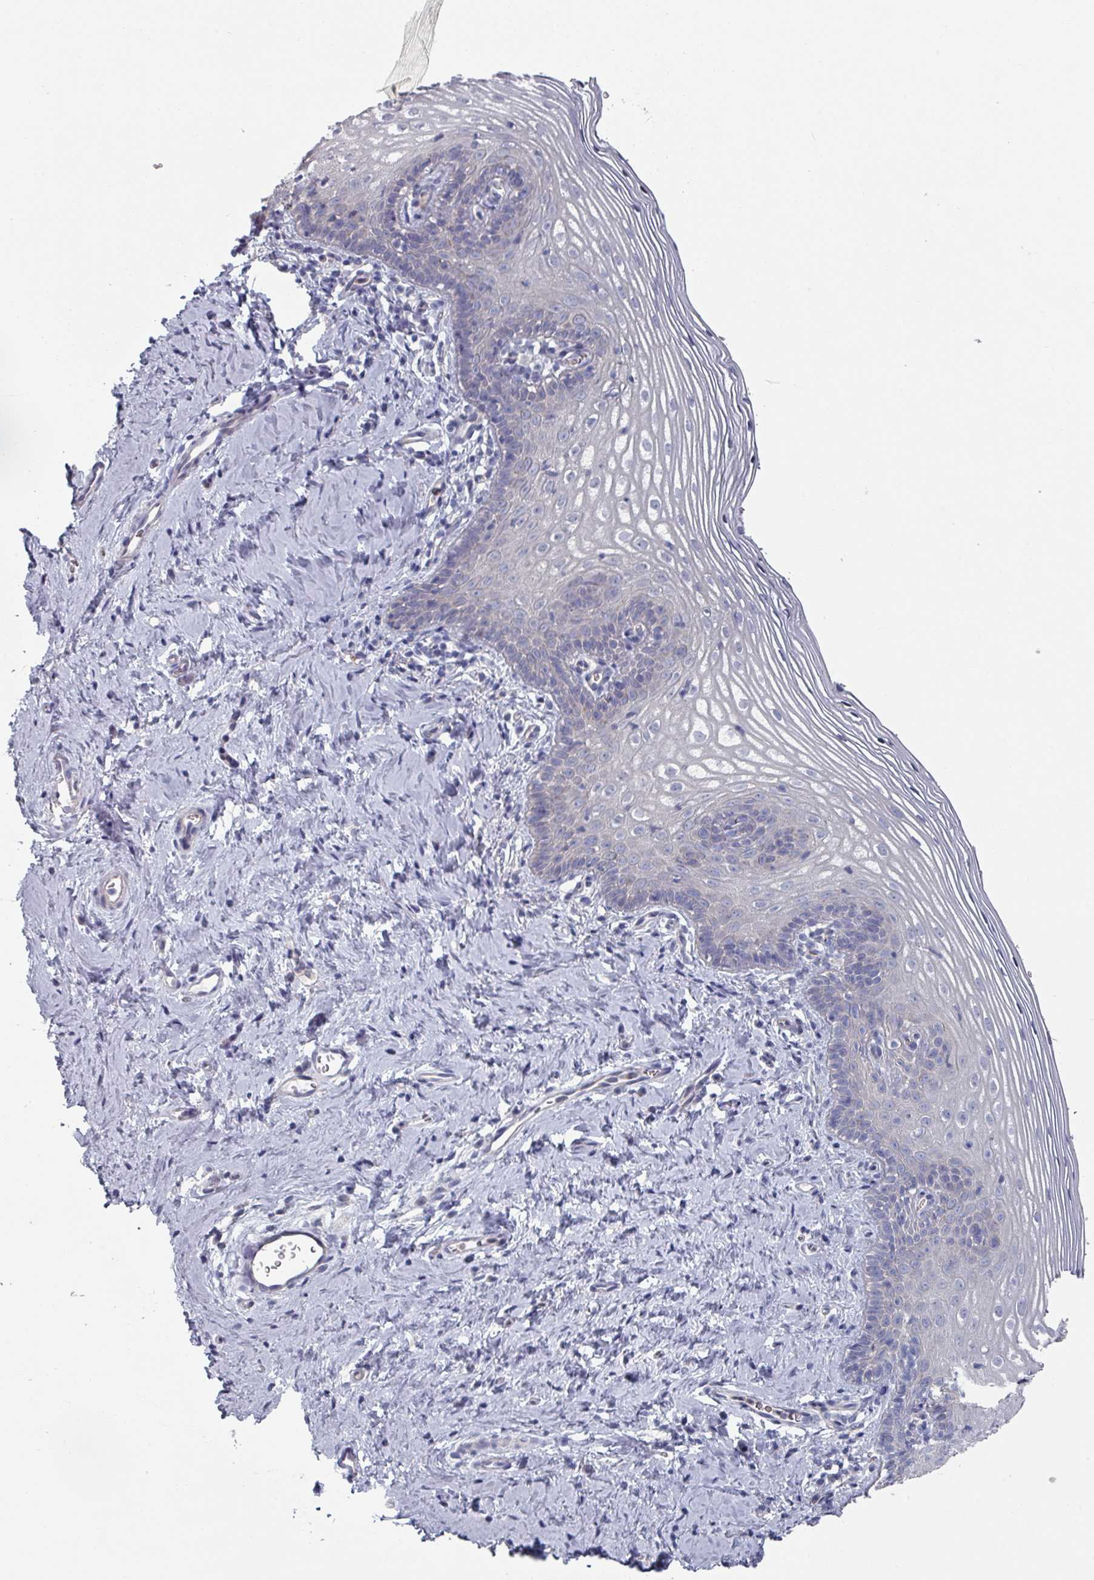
{"staining": {"intensity": "moderate", "quantity": "25%-75%", "location": "cytoplasmic/membranous"}, "tissue": "cervix", "cell_type": "Glandular cells", "image_type": "normal", "snomed": [{"axis": "morphology", "description": "Normal tissue, NOS"}, {"axis": "topography", "description": "Cervix"}], "caption": "Immunohistochemical staining of benign cervix shows moderate cytoplasmic/membranous protein expression in about 25%-75% of glandular cells. (Brightfield microscopy of DAB IHC at high magnification).", "gene": "EFL1", "patient": {"sex": "female", "age": 44}}